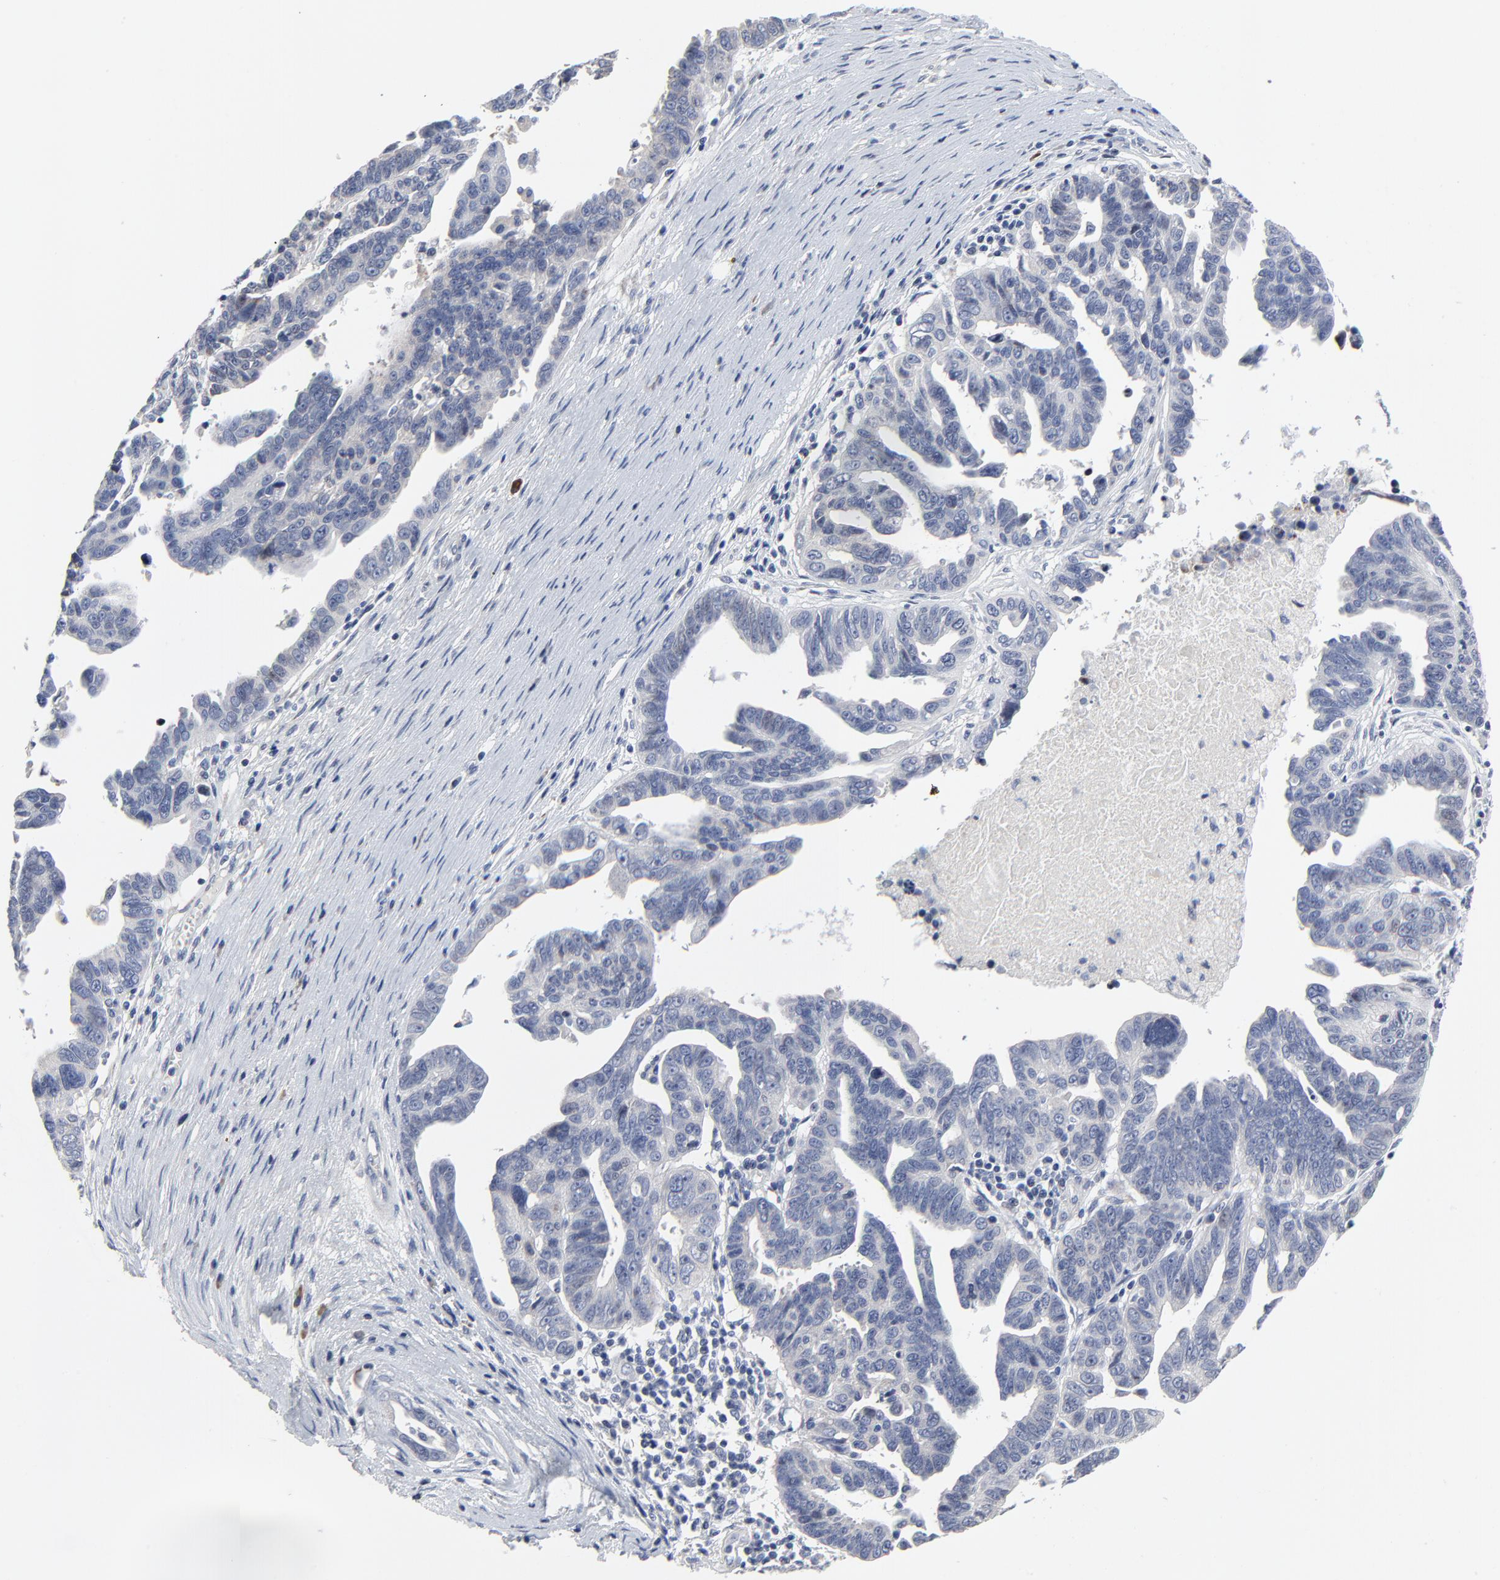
{"staining": {"intensity": "negative", "quantity": "none", "location": "none"}, "tissue": "ovarian cancer", "cell_type": "Tumor cells", "image_type": "cancer", "snomed": [{"axis": "morphology", "description": "Carcinoma, endometroid"}, {"axis": "morphology", "description": "Cystadenocarcinoma, serous, NOS"}, {"axis": "topography", "description": "Ovary"}], "caption": "IHC micrograph of neoplastic tissue: ovarian endometroid carcinoma stained with DAB demonstrates no significant protein expression in tumor cells. The staining is performed using DAB (3,3'-diaminobenzidine) brown chromogen with nuclei counter-stained in using hematoxylin.", "gene": "NLGN3", "patient": {"sex": "female", "age": 45}}